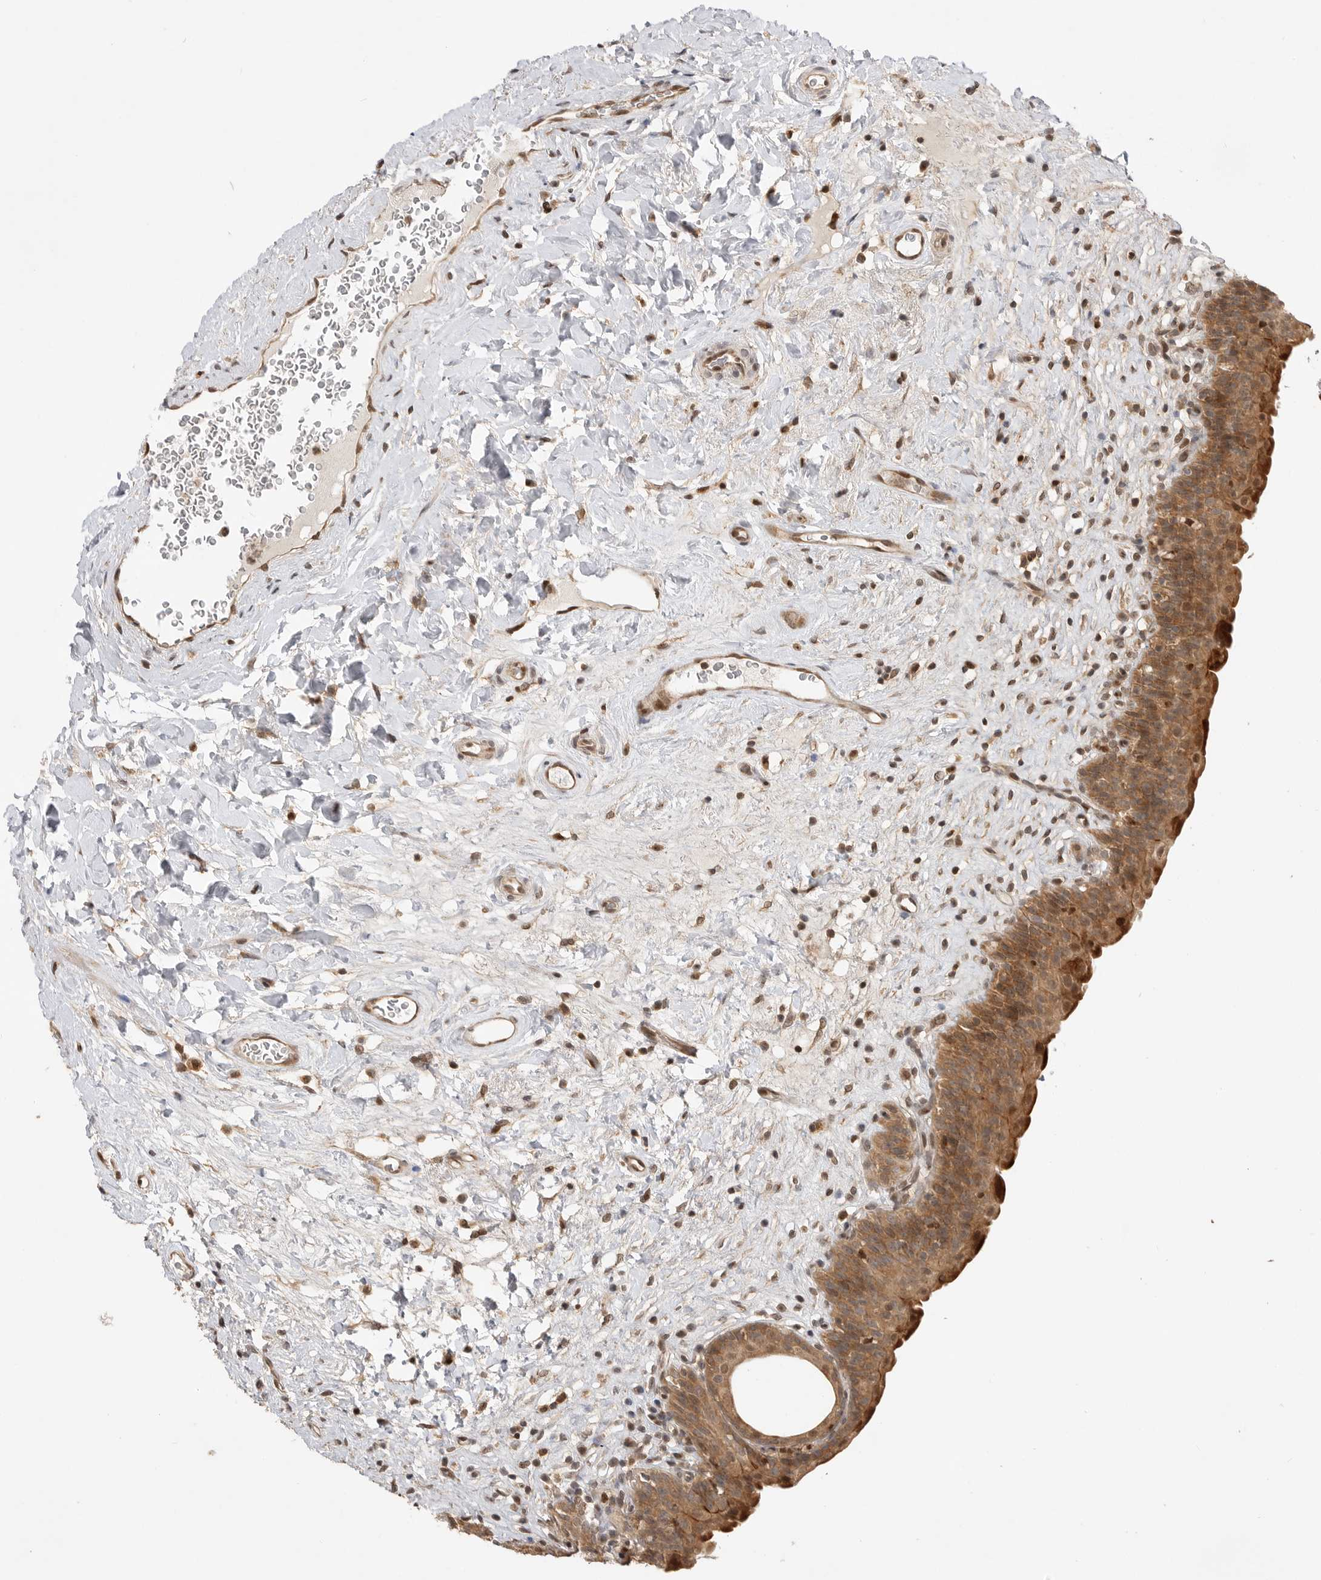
{"staining": {"intensity": "moderate", "quantity": ">75%", "location": "cytoplasmic/membranous,nuclear"}, "tissue": "urinary bladder", "cell_type": "Urothelial cells", "image_type": "normal", "snomed": [{"axis": "morphology", "description": "Normal tissue, NOS"}, {"axis": "topography", "description": "Urinary bladder"}], "caption": "Immunohistochemistry (IHC) photomicrograph of unremarkable urinary bladder: human urinary bladder stained using immunohistochemistry (IHC) reveals medium levels of moderate protein expression localized specifically in the cytoplasmic/membranous,nuclear of urothelial cells, appearing as a cytoplasmic/membranous,nuclear brown color.", "gene": "ALKAL1", "patient": {"sex": "male", "age": 83}}